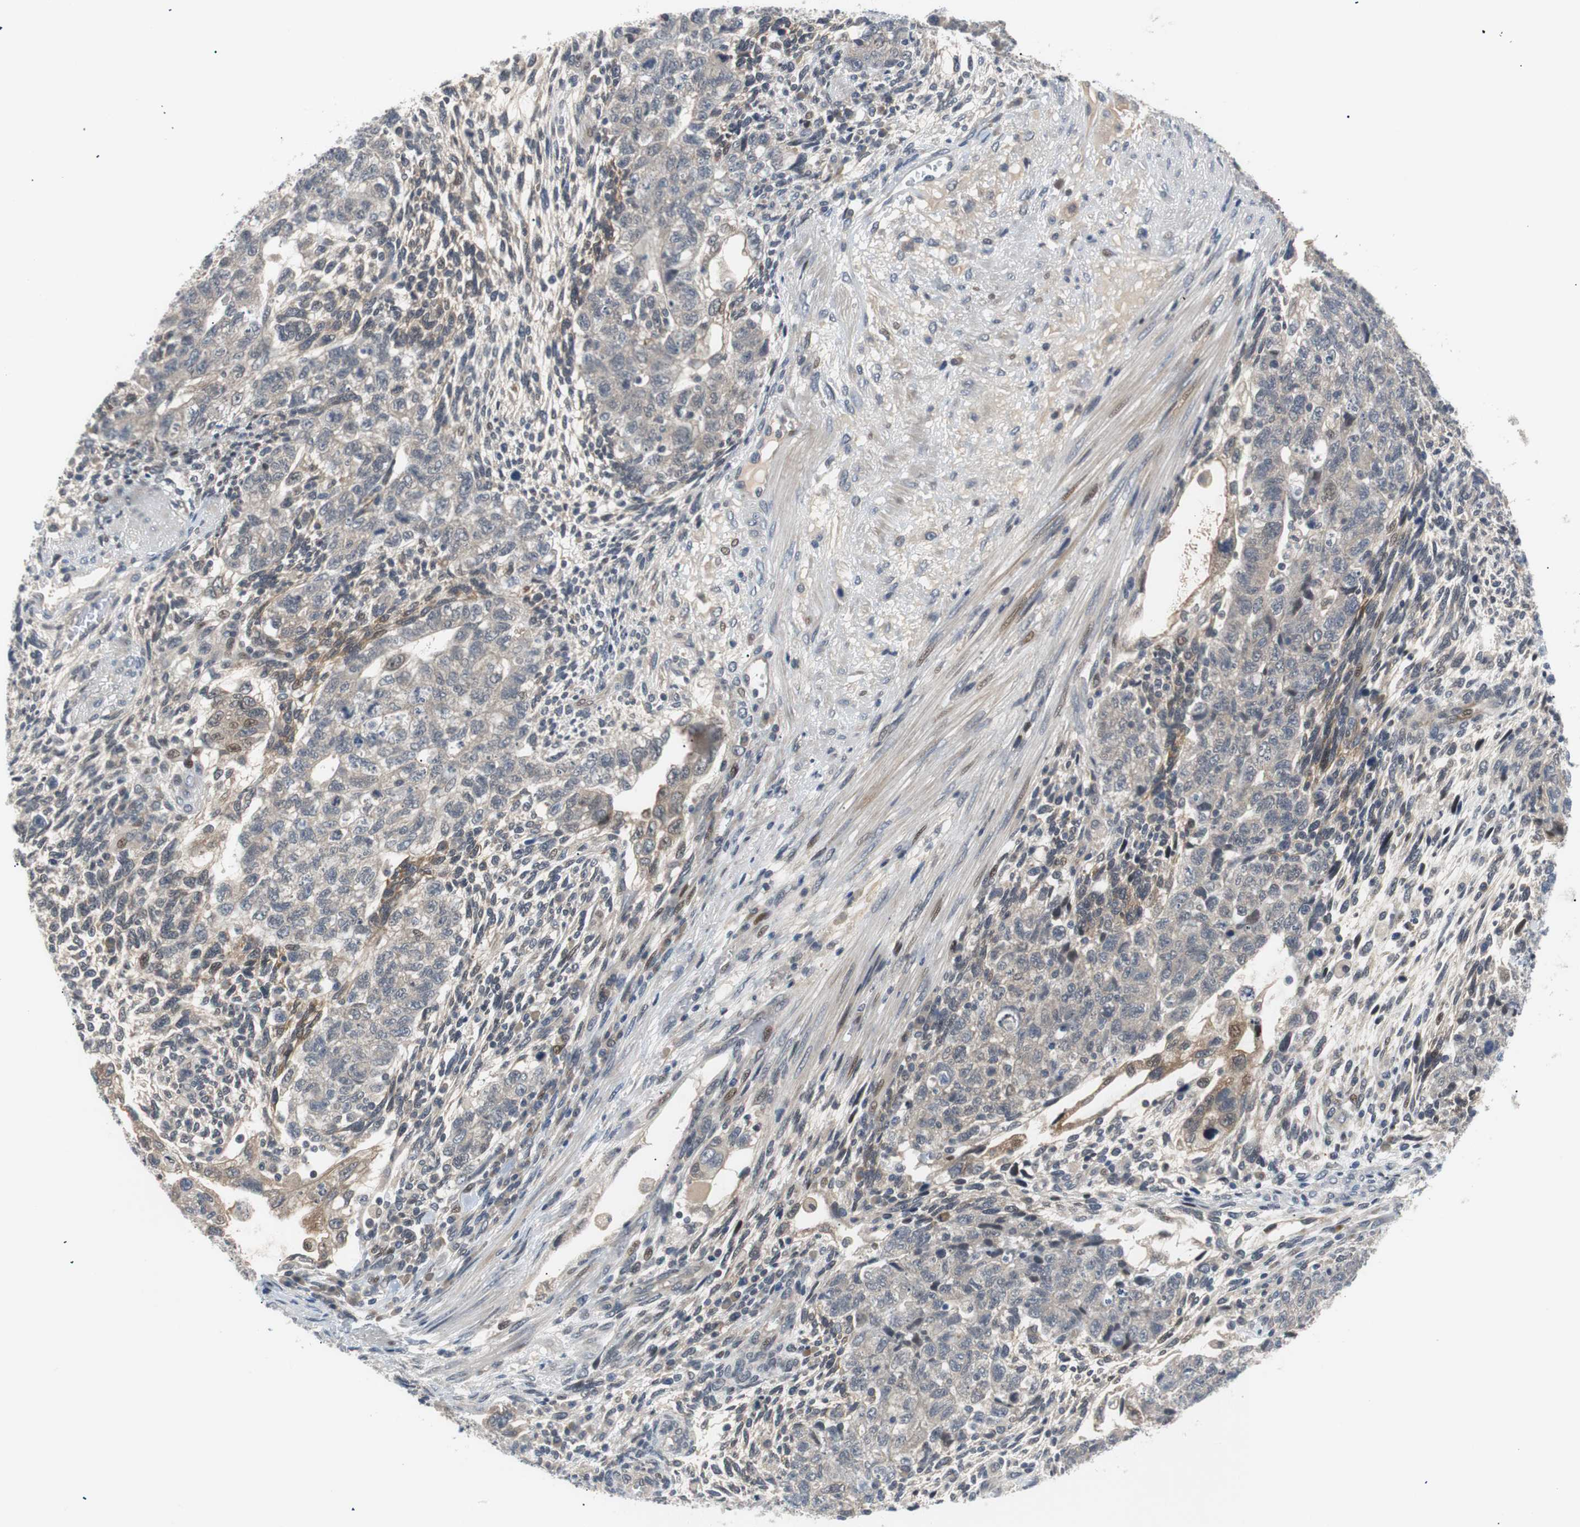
{"staining": {"intensity": "weak", "quantity": "<25%", "location": "cytoplasmic/membranous"}, "tissue": "testis cancer", "cell_type": "Tumor cells", "image_type": "cancer", "snomed": [{"axis": "morphology", "description": "Normal tissue, NOS"}, {"axis": "morphology", "description": "Carcinoma, Embryonal, NOS"}, {"axis": "topography", "description": "Testis"}], "caption": "This is a histopathology image of IHC staining of testis cancer, which shows no expression in tumor cells.", "gene": "MAP2K4", "patient": {"sex": "male", "age": 36}}